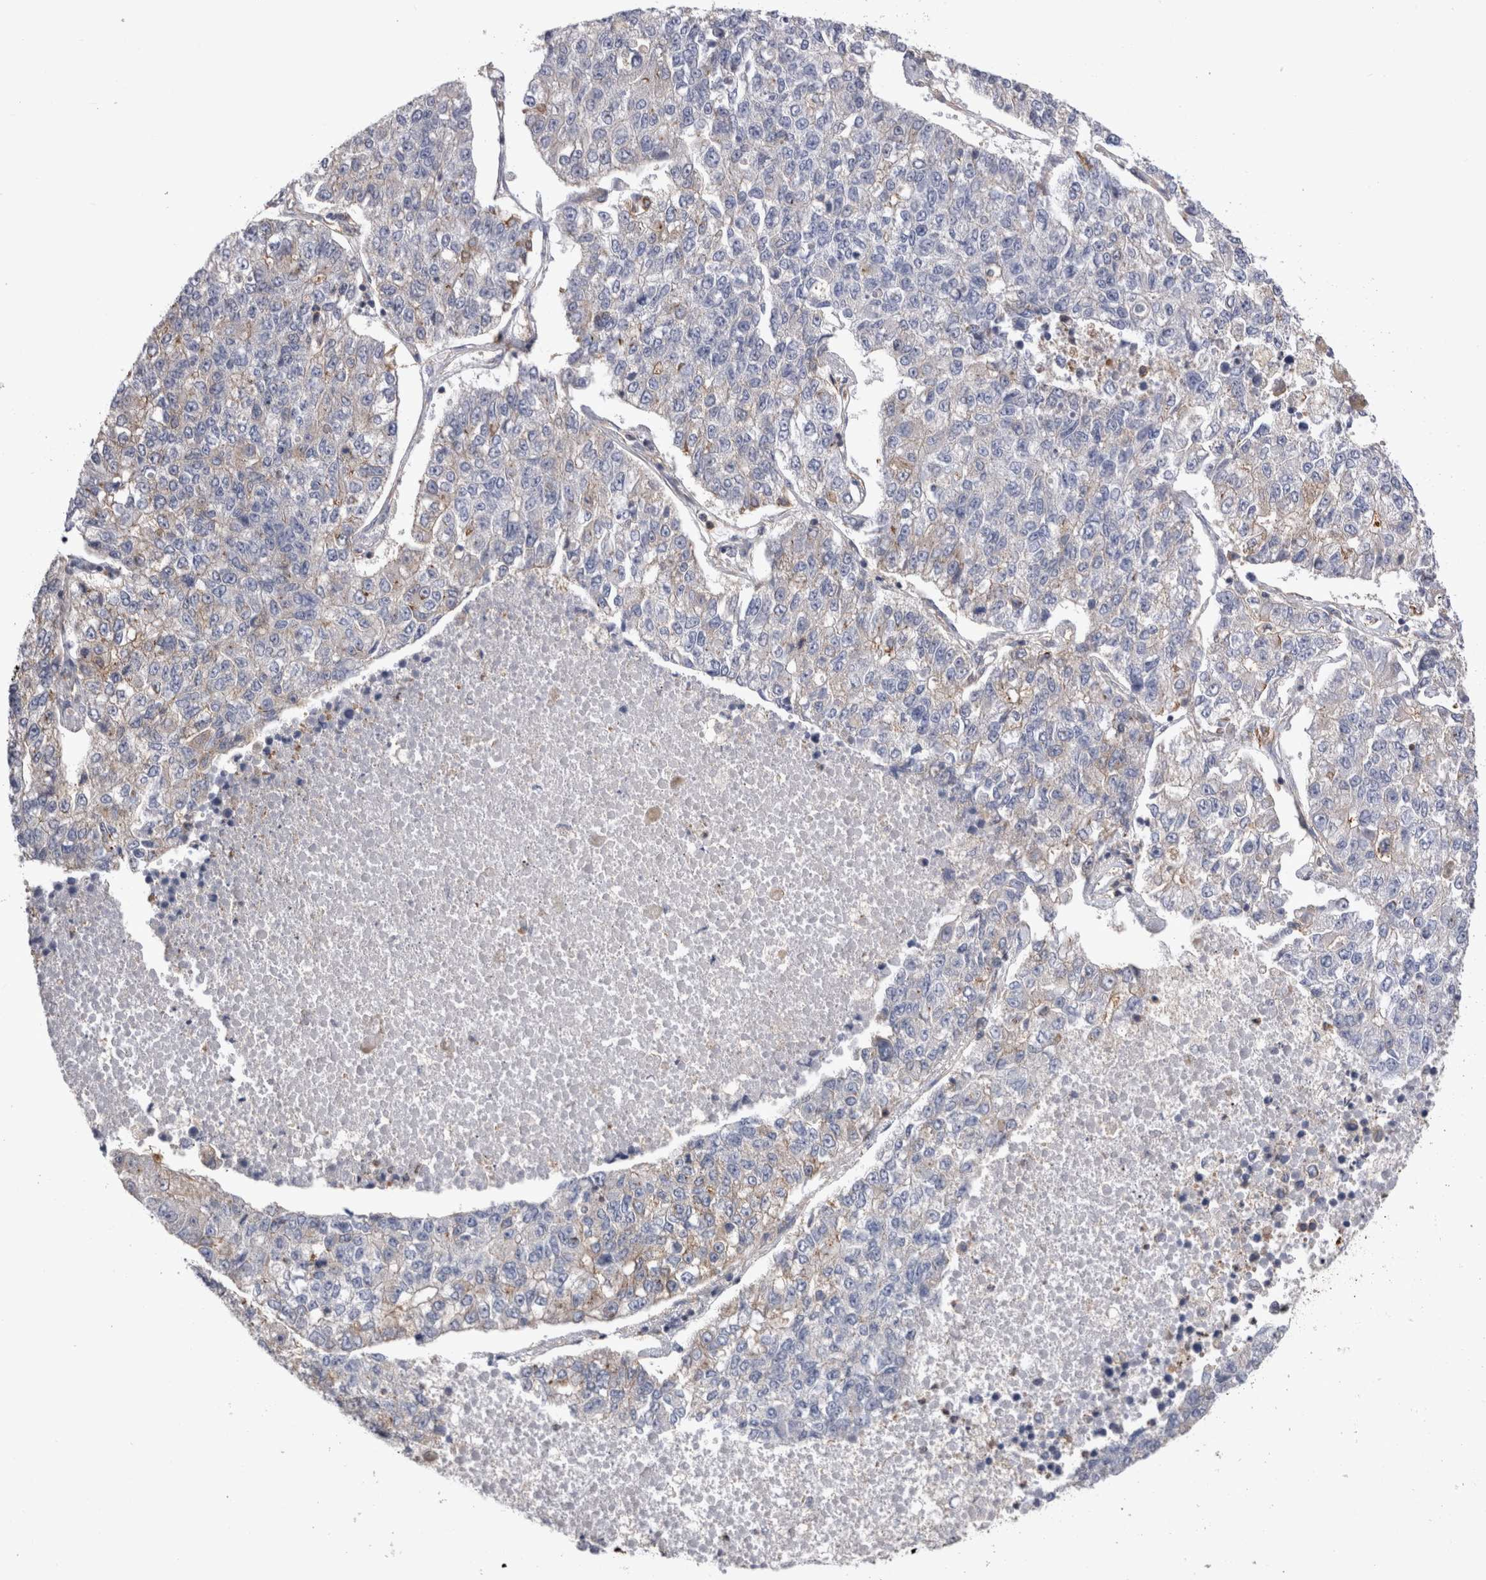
{"staining": {"intensity": "negative", "quantity": "none", "location": "none"}, "tissue": "lung cancer", "cell_type": "Tumor cells", "image_type": "cancer", "snomed": [{"axis": "morphology", "description": "Adenocarcinoma, NOS"}, {"axis": "topography", "description": "Lung"}], "caption": "Protein analysis of lung cancer (adenocarcinoma) demonstrates no significant expression in tumor cells.", "gene": "RAB11FIP1", "patient": {"sex": "male", "age": 49}}